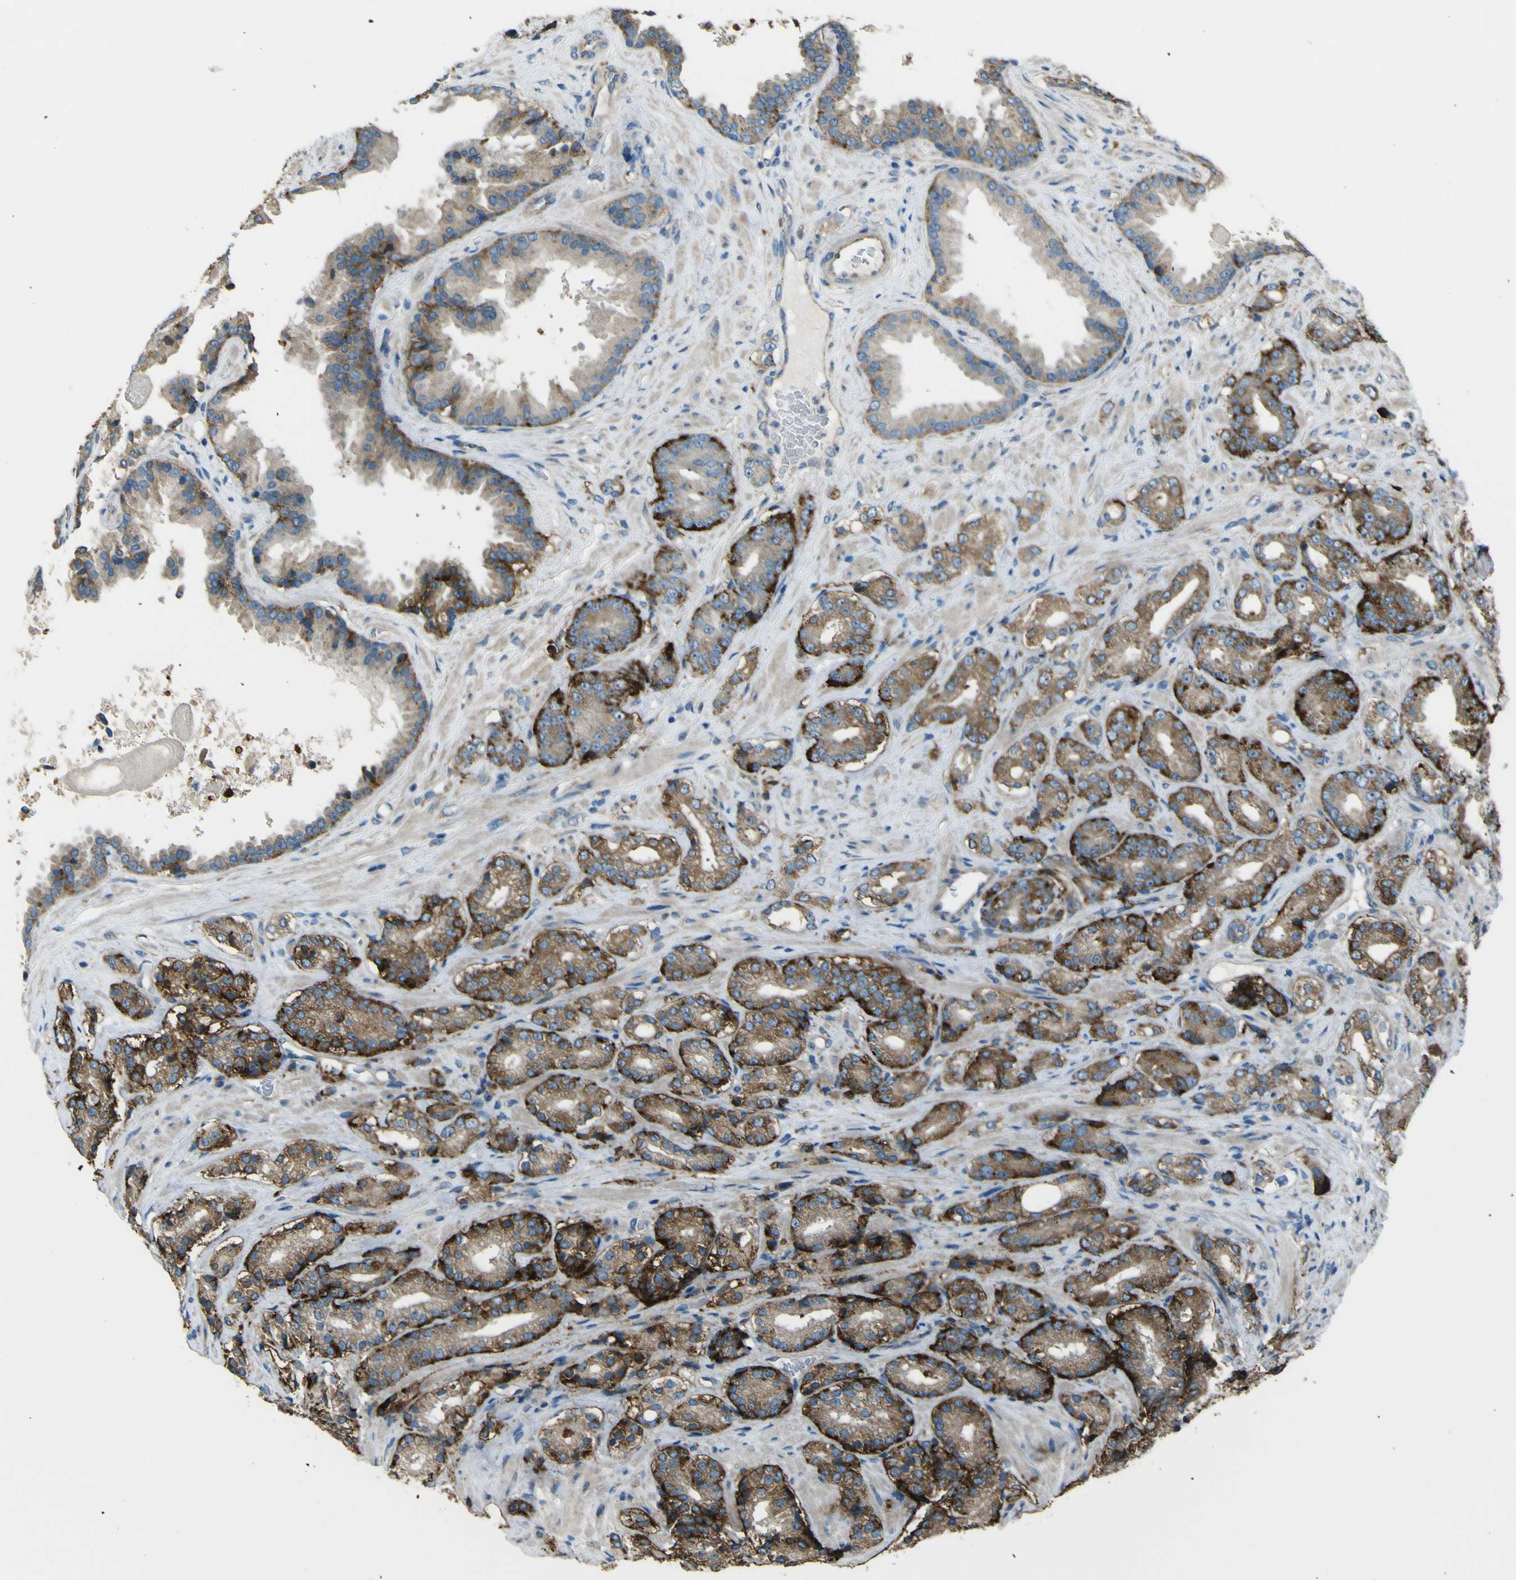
{"staining": {"intensity": "strong", "quantity": "25%-75%", "location": "cytoplasmic/membranous"}, "tissue": "prostate cancer", "cell_type": "Tumor cells", "image_type": "cancer", "snomed": [{"axis": "morphology", "description": "Adenocarcinoma, High grade"}, {"axis": "topography", "description": "Prostate"}], "caption": "Prostate adenocarcinoma (high-grade) tissue demonstrates strong cytoplasmic/membranous positivity in about 25%-75% of tumor cells", "gene": "NAALADL2", "patient": {"sex": "male", "age": 71}}